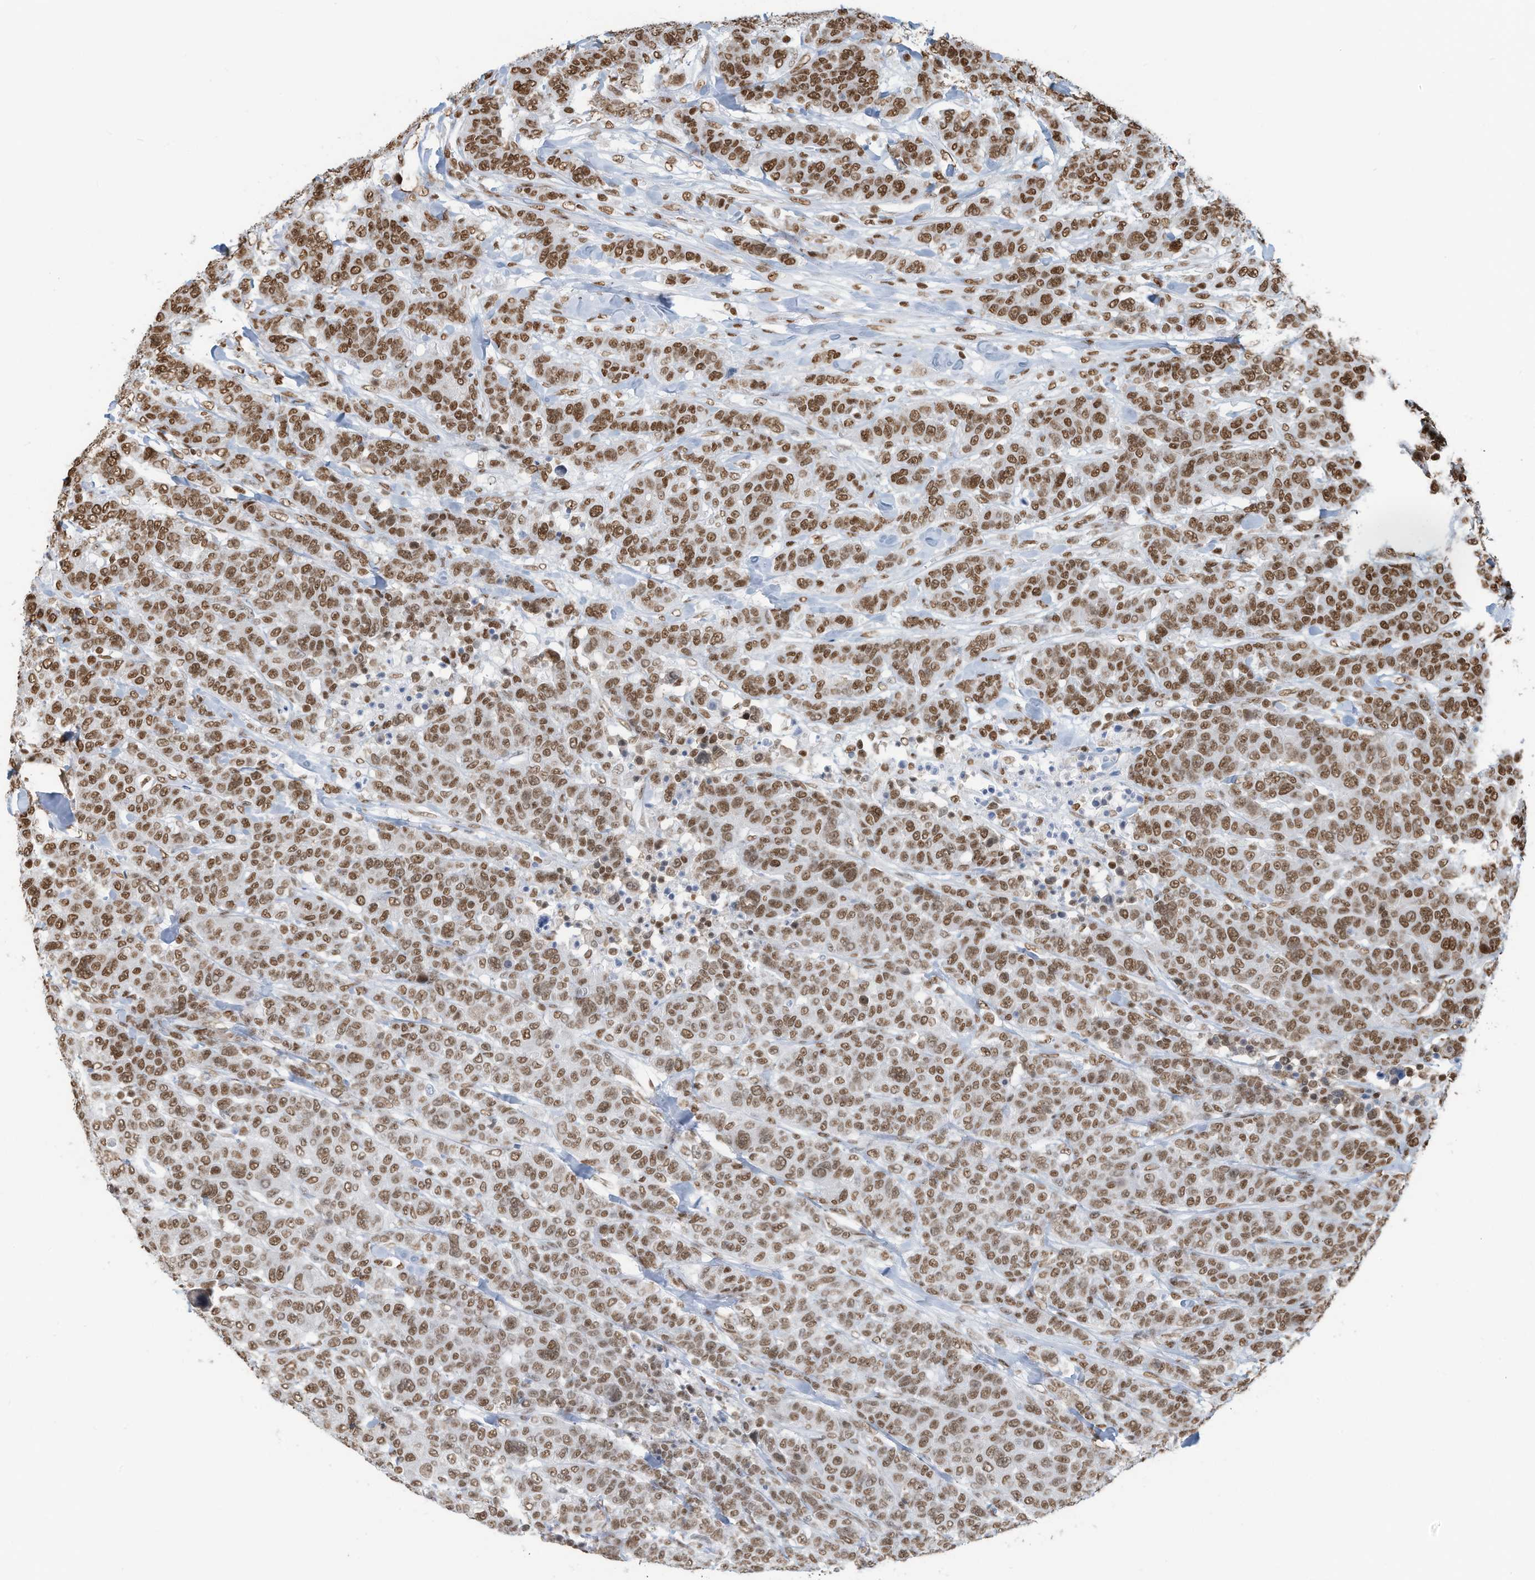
{"staining": {"intensity": "moderate", "quantity": ">75%", "location": "nuclear"}, "tissue": "breast cancer", "cell_type": "Tumor cells", "image_type": "cancer", "snomed": [{"axis": "morphology", "description": "Duct carcinoma"}, {"axis": "topography", "description": "Breast"}], "caption": "Invasive ductal carcinoma (breast) stained with a protein marker shows moderate staining in tumor cells.", "gene": "SARNP", "patient": {"sex": "female", "age": 37}}